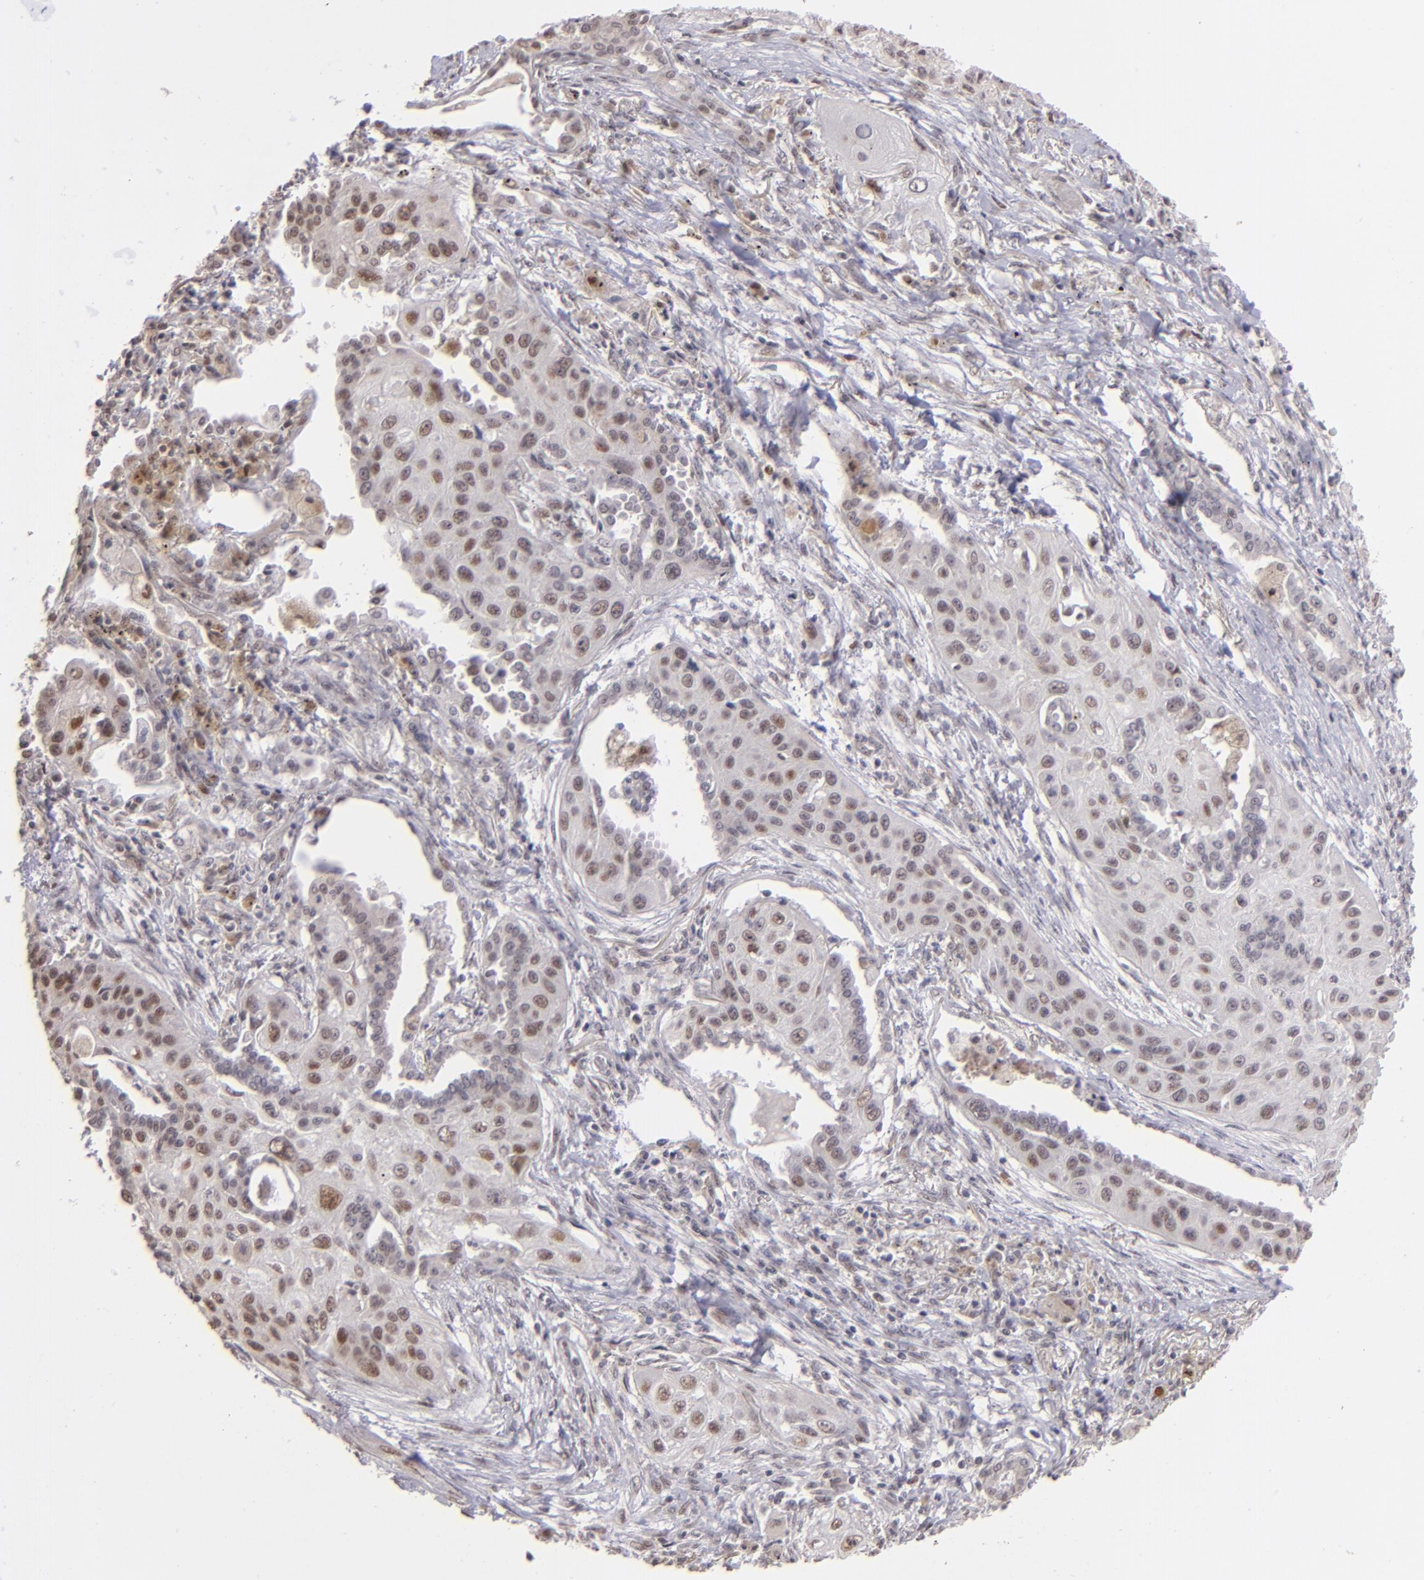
{"staining": {"intensity": "weak", "quantity": "<25%", "location": "nuclear"}, "tissue": "lung cancer", "cell_type": "Tumor cells", "image_type": "cancer", "snomed": [{"axis": "morphology", "description": "Squamous cell carcinoma, NOS"}, {"axis": "topography", "description": "Lung"}], "caption": "This is an immunohistochemistry (IHC) image of lung cancer. There is no expression in tumor cells.", "gene": "RARB", "patient": {"sex": "male", "age": 71}}